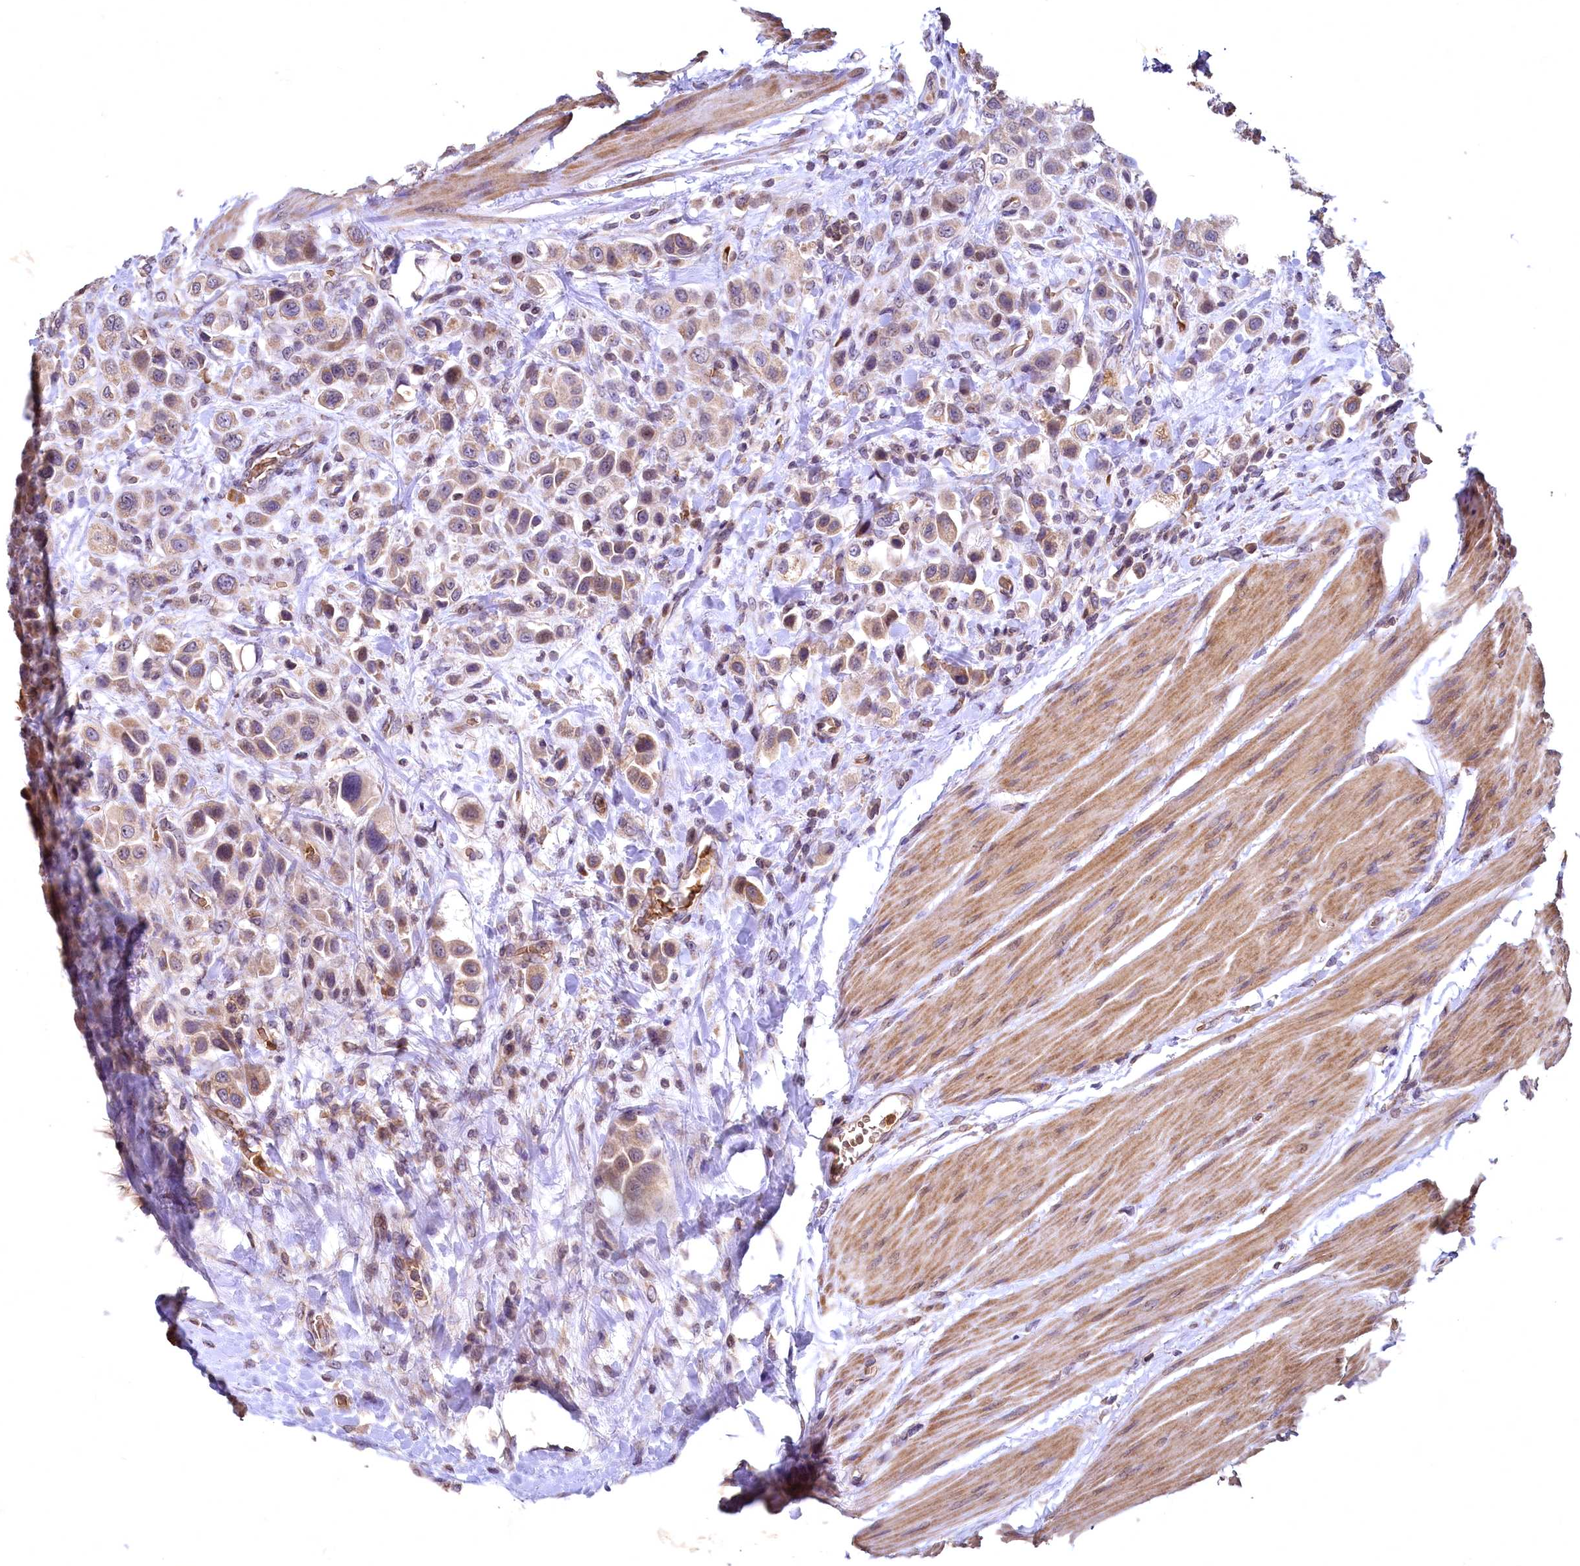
{"staining": {"intensity": "moderate", "quantity": ">75%", "location": "cytoplasmic/membranous"}, "tissue": "urothelial cancer", "cell_type": "Tumor cells", "image_type": "cancer", "snomed": [{"axis": "morphology", "description": "Urothelial carcinoma, High grade"}, {"axis": "topography", "description": "Urinary bladder"}], "caption": "Immunohistochemistry photomicrograph of neoplastic tissue: human urothelial cancer stained using IHC shows medium levels of moderate protein expression localized specifically in the cytoplasmic/membranous of tumor cells, appearing as a cytoplasmic/membranous brown color.", "gene": "SPTA1", "patient": {"sex": "male", "age": 50}}